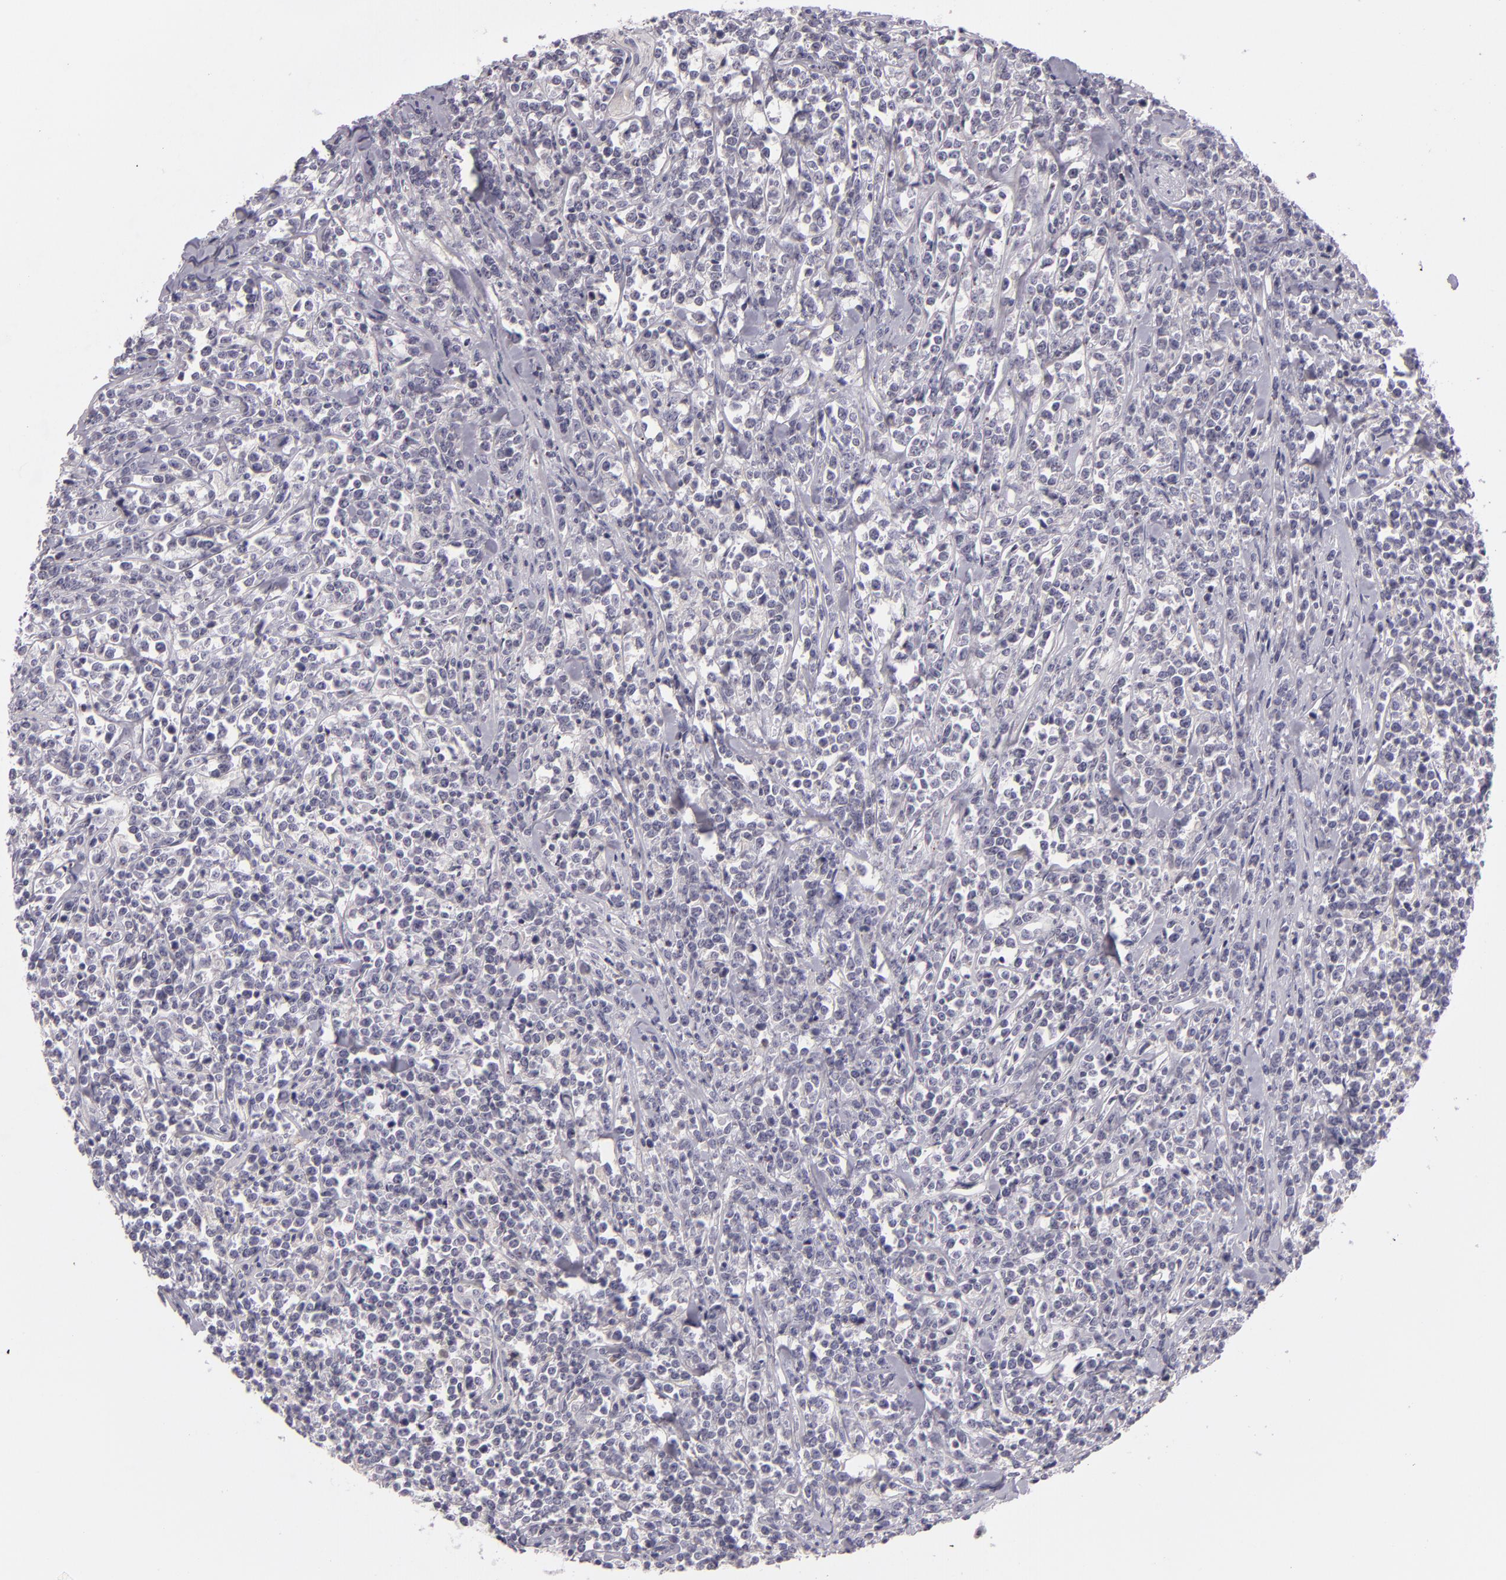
{"staining": {"intensity": "negative", "quantity": "none", "location": "none"}, "tissue": "lymphoma", "cell_type": "Tumor cells", "image_type": "cancer", "snomed": [{"axis": "morphology", "description": "Malignant lymphoma, non-Hodgkin's type, High grade"}, {"axis": "topography", "description": "Small intestine"}, {"axis": "topography", "description": "Colon"}], "caption": "The histopathology image displays no staining of tumor cells in lymphoma.", "gene": "FAM181A", "patient": {"sex": "male", "age": 8}}